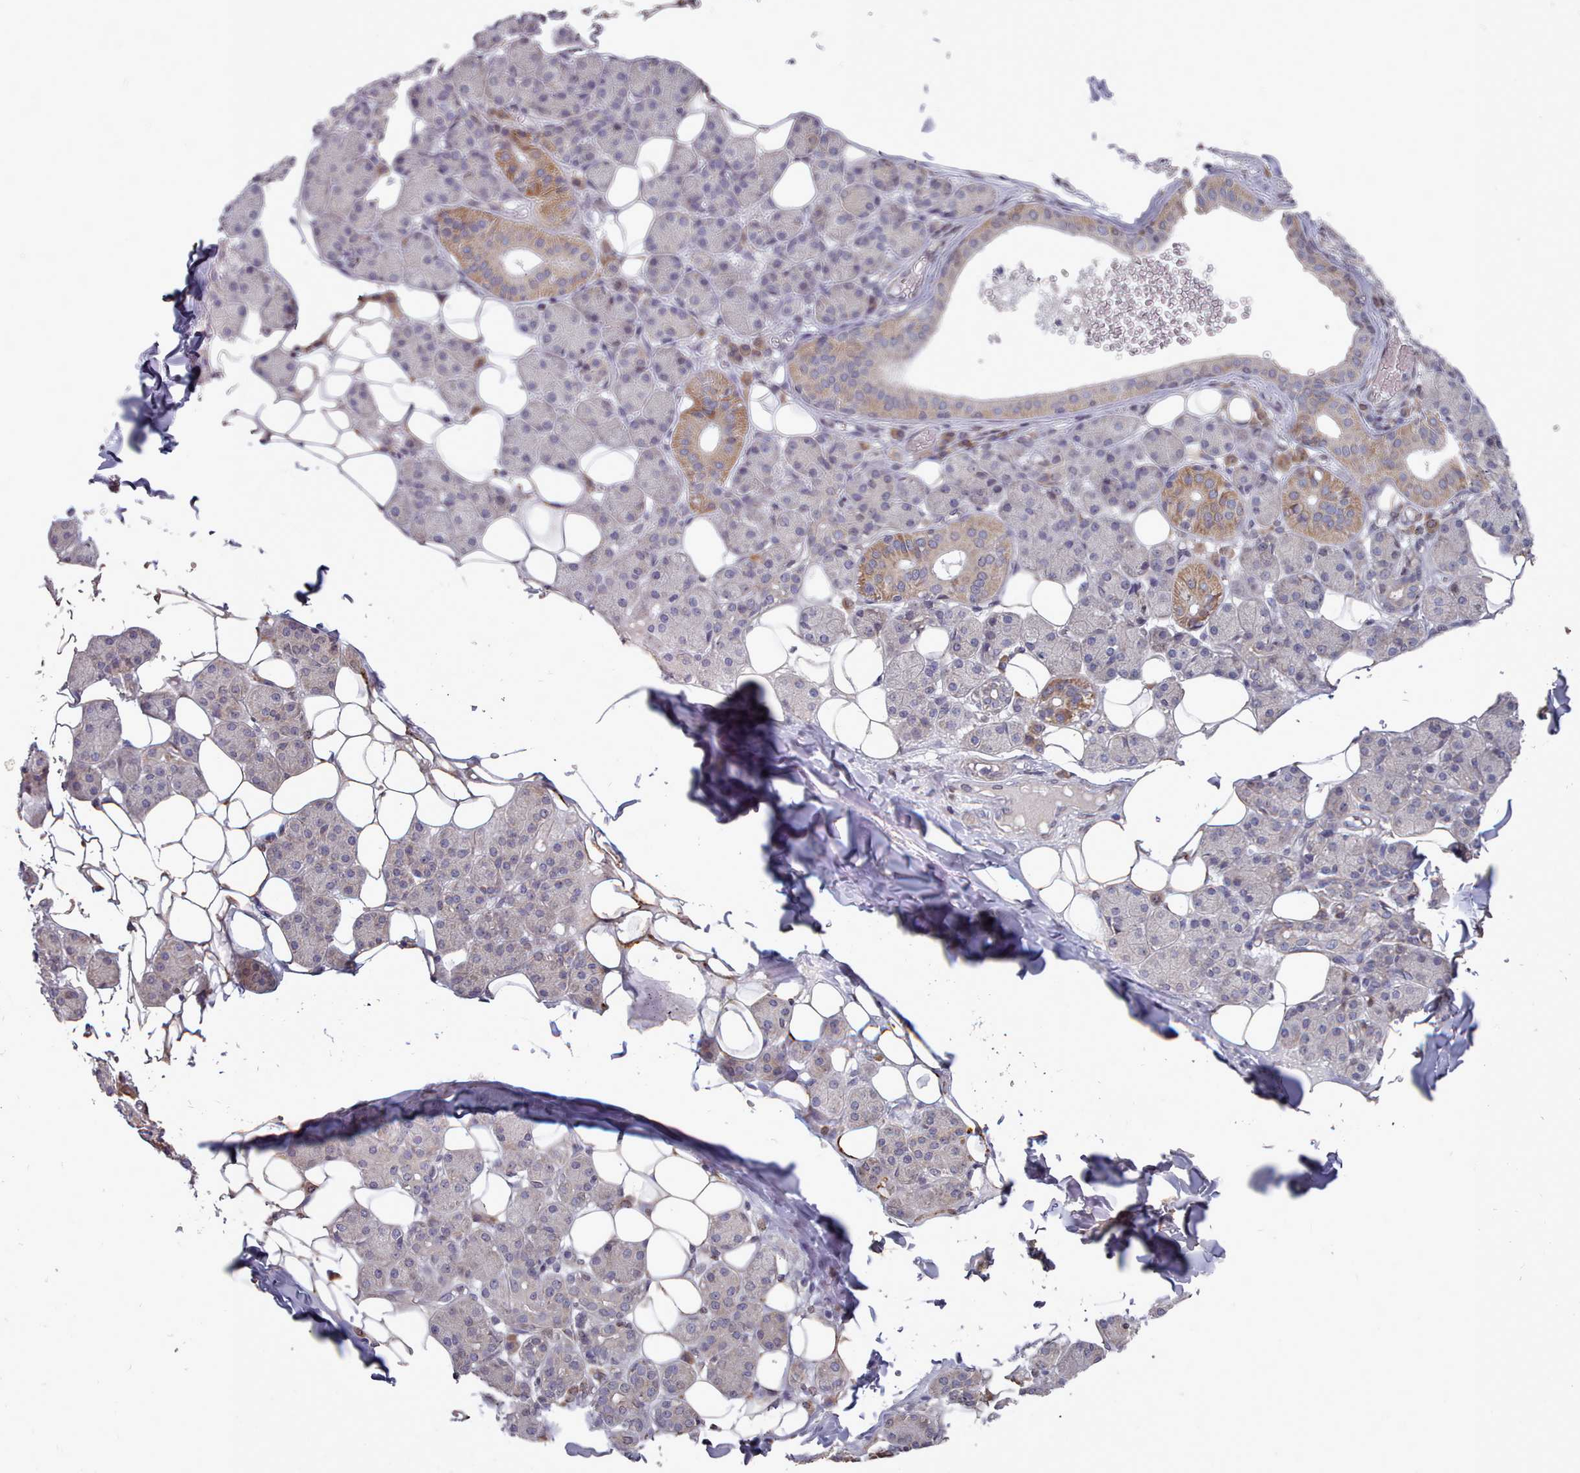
{"staining": {"intensity": "moderate", "quantity": "25%-75%", "location": "cytoplasmic/membranous"}, "tissue": "salivary gland", "cell_type": "Glandular cells", "image_type": "normal", "snomed": [{"axis": "morphology", "description": "Normal tissue, NOS"}, {"axis": "topography", "description": "Salivary gland"}], "caption": "IHC photomicrograph of normal salivary gland: human salivary gland stained using immunohistochemistry exhibits medium levels of moderate protein expression localized specifically in the cytoplasmic/membranous of glandular cells, appearing as a cytoplasmic/membranous brown color.", "gene": "ACKR3", "patient": {"sex": "female", "age": 33}}